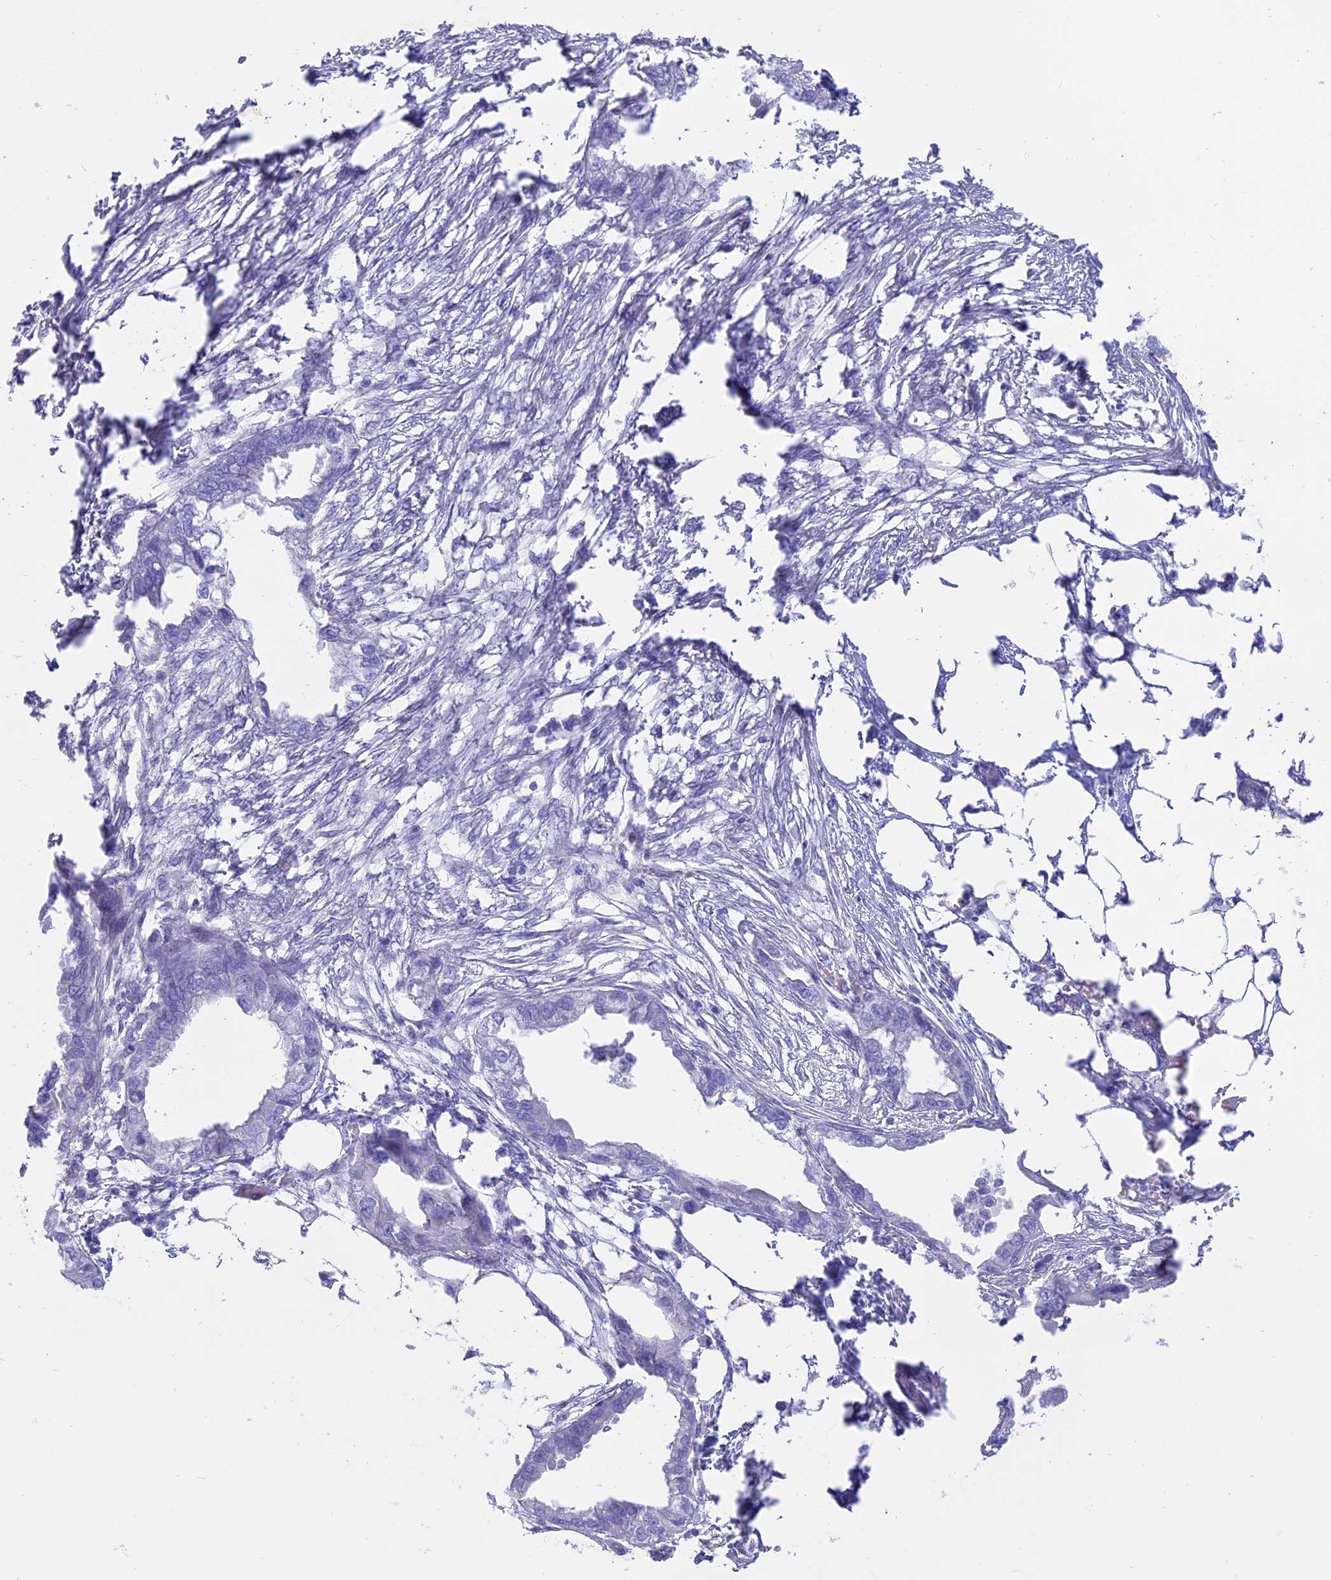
{"staining": {"intensity": "negative", "quantity": "none", "location": "none"}, "tissue": "endometrial cancer", "cell_type": "Tumor cells", "image_type": "cancer", "snomed": [{"axis": "morphology", "description": "Adenocarcinoma, NOS"}, {"axis": "morphology", "description": "Adenocarcinoma, metastatic, NOS"}, {"axis": "topography", "description": "Adipose tissue"}, {"axis": "topography", "description": "Endometrium"}], "caption": "This is an immunohistochemistry (IHC) histopathology image of human metastatic adenocarcinoma (endometrial). There is no staining in tumor cells.", "gene": "OR2AE1", "patient": {"sex": "female", "age": 67}}